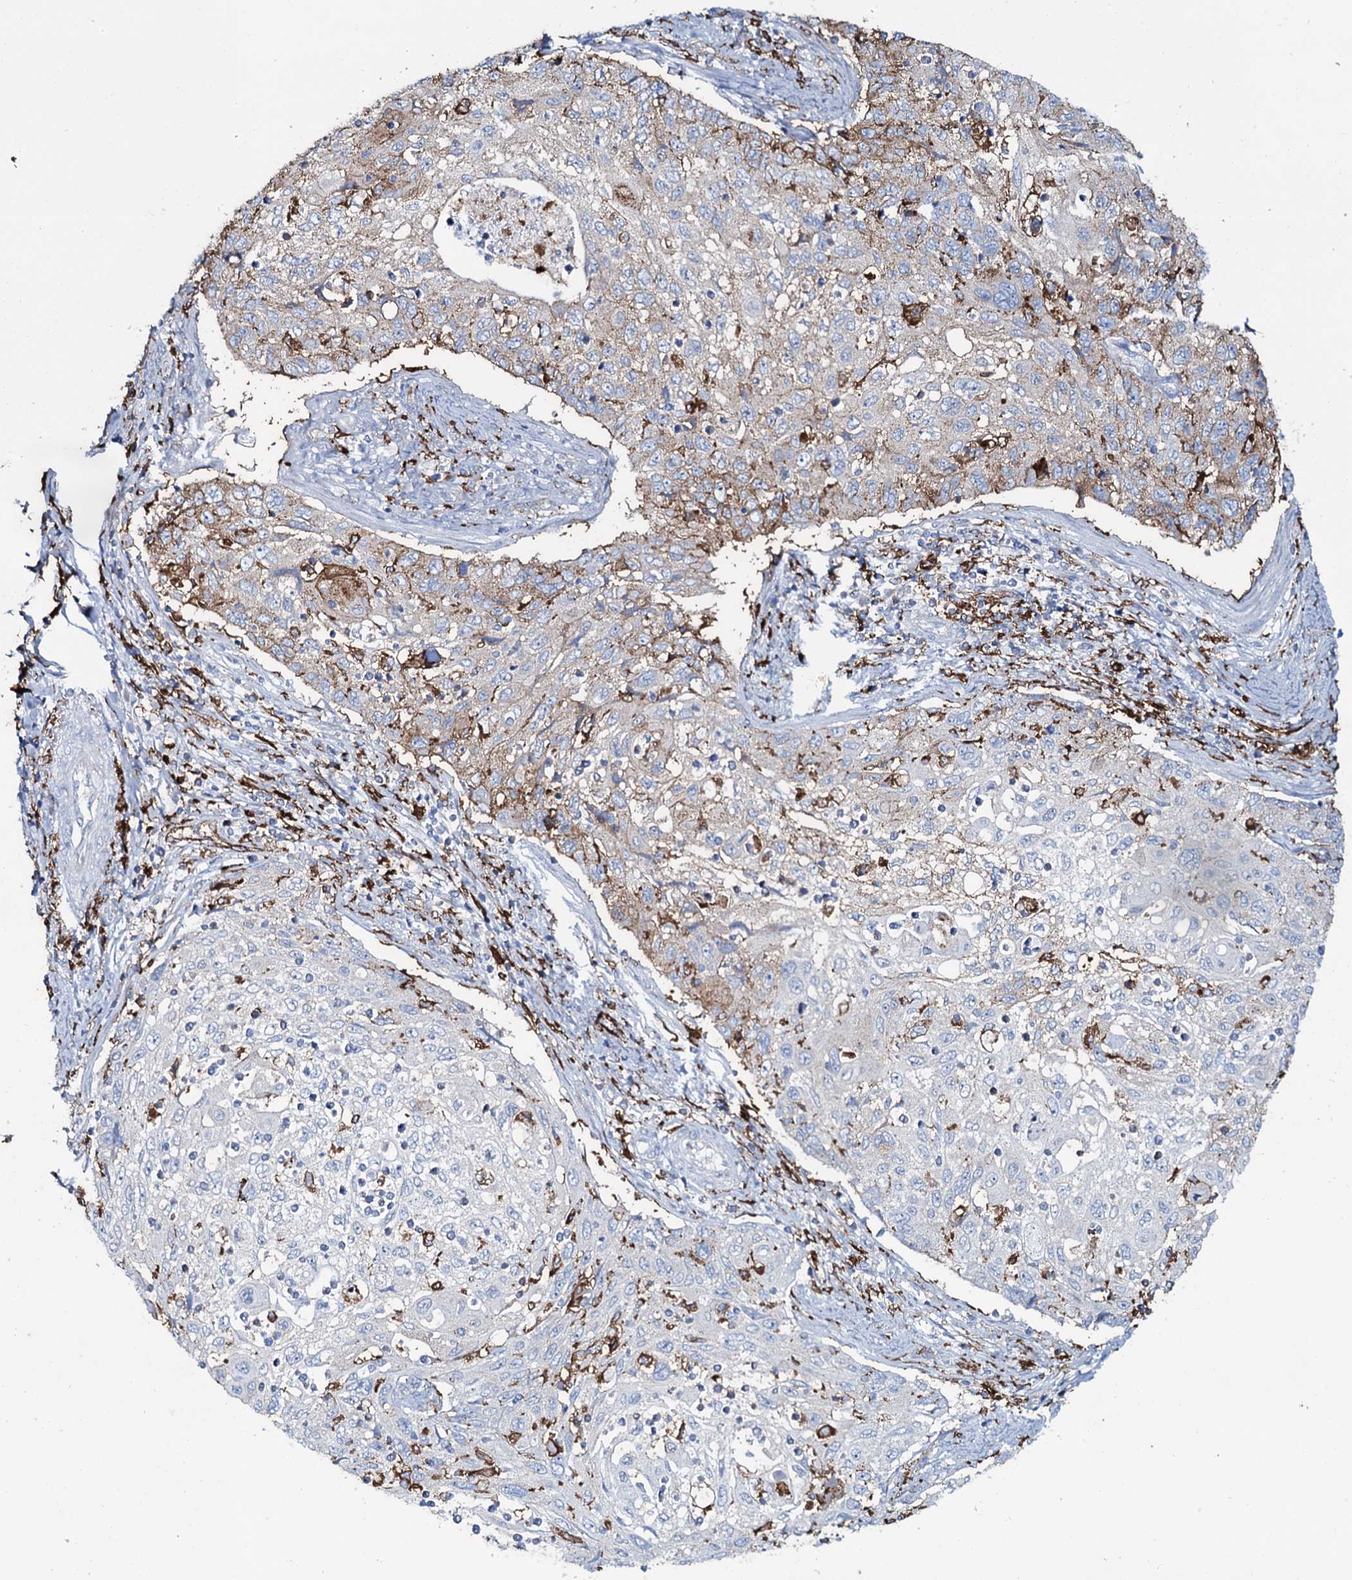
{"staining": {"intensity": "moderate", "quantity": "<25%", "location": "cytoplasmic/membranous"}, "tissue": "cervical cancer", "cell_type": "Tumor cells", "image_type": "cancer", "snomed": [{"axis": "morphology", "description": "Squamous cell carcinoma, NOS"}, {"axis": "topography", "description": "Cervix"}], "caption": "This is an image of immunohistochemistry staining of cervical cancer (squamous cell carcinoma), which shows moderate positivity in the cytoplasmic/membranous of tumor cells.", "gene": "OSBPL2", "patient": {"sex": "female", "age": 70}}